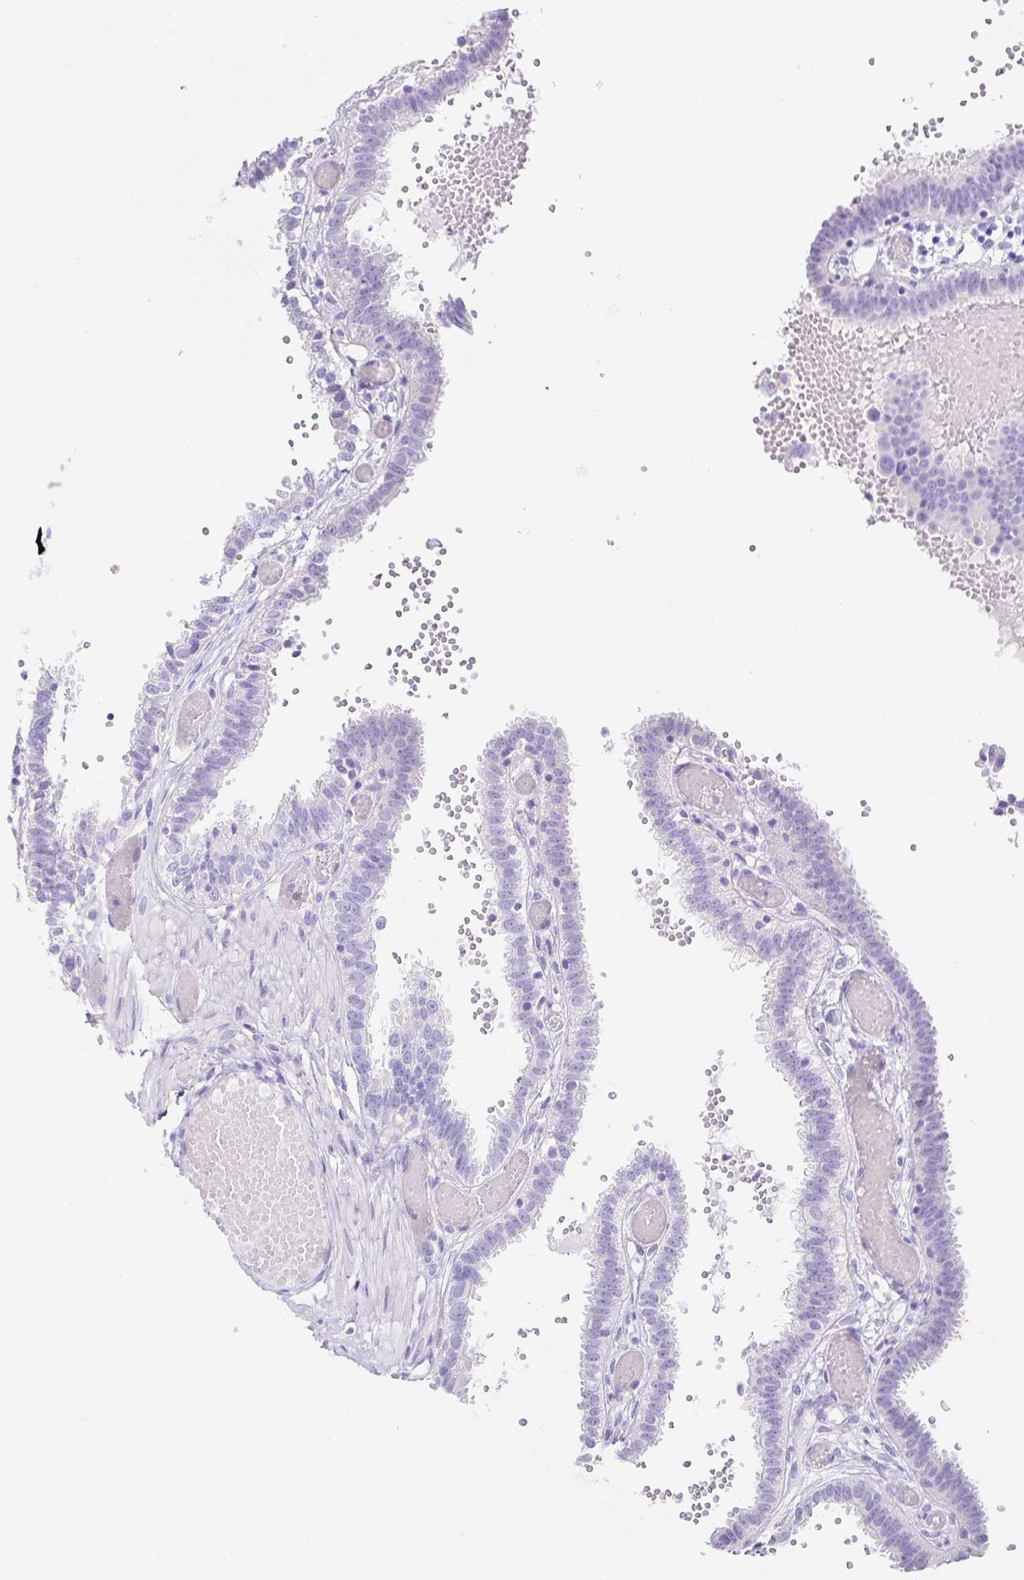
{"staining": {"intensity": "negative", "quantity": "none", "location": "none"}, "tissue": "fallopian tube", "cell_type": "Glandular cells", "image_type": "normal", "snomed": [{"axis": "morphology", "description": "Normal tissue, NOS"}, {"axis": "topography", "description": "Fallopian tube"}], "caption": "Protein analysis of benign fallopian tube shows no significant staining in glandular cells.", "gene": "ARHGAP36", "patient": {"sex": "female", "age": 37}}